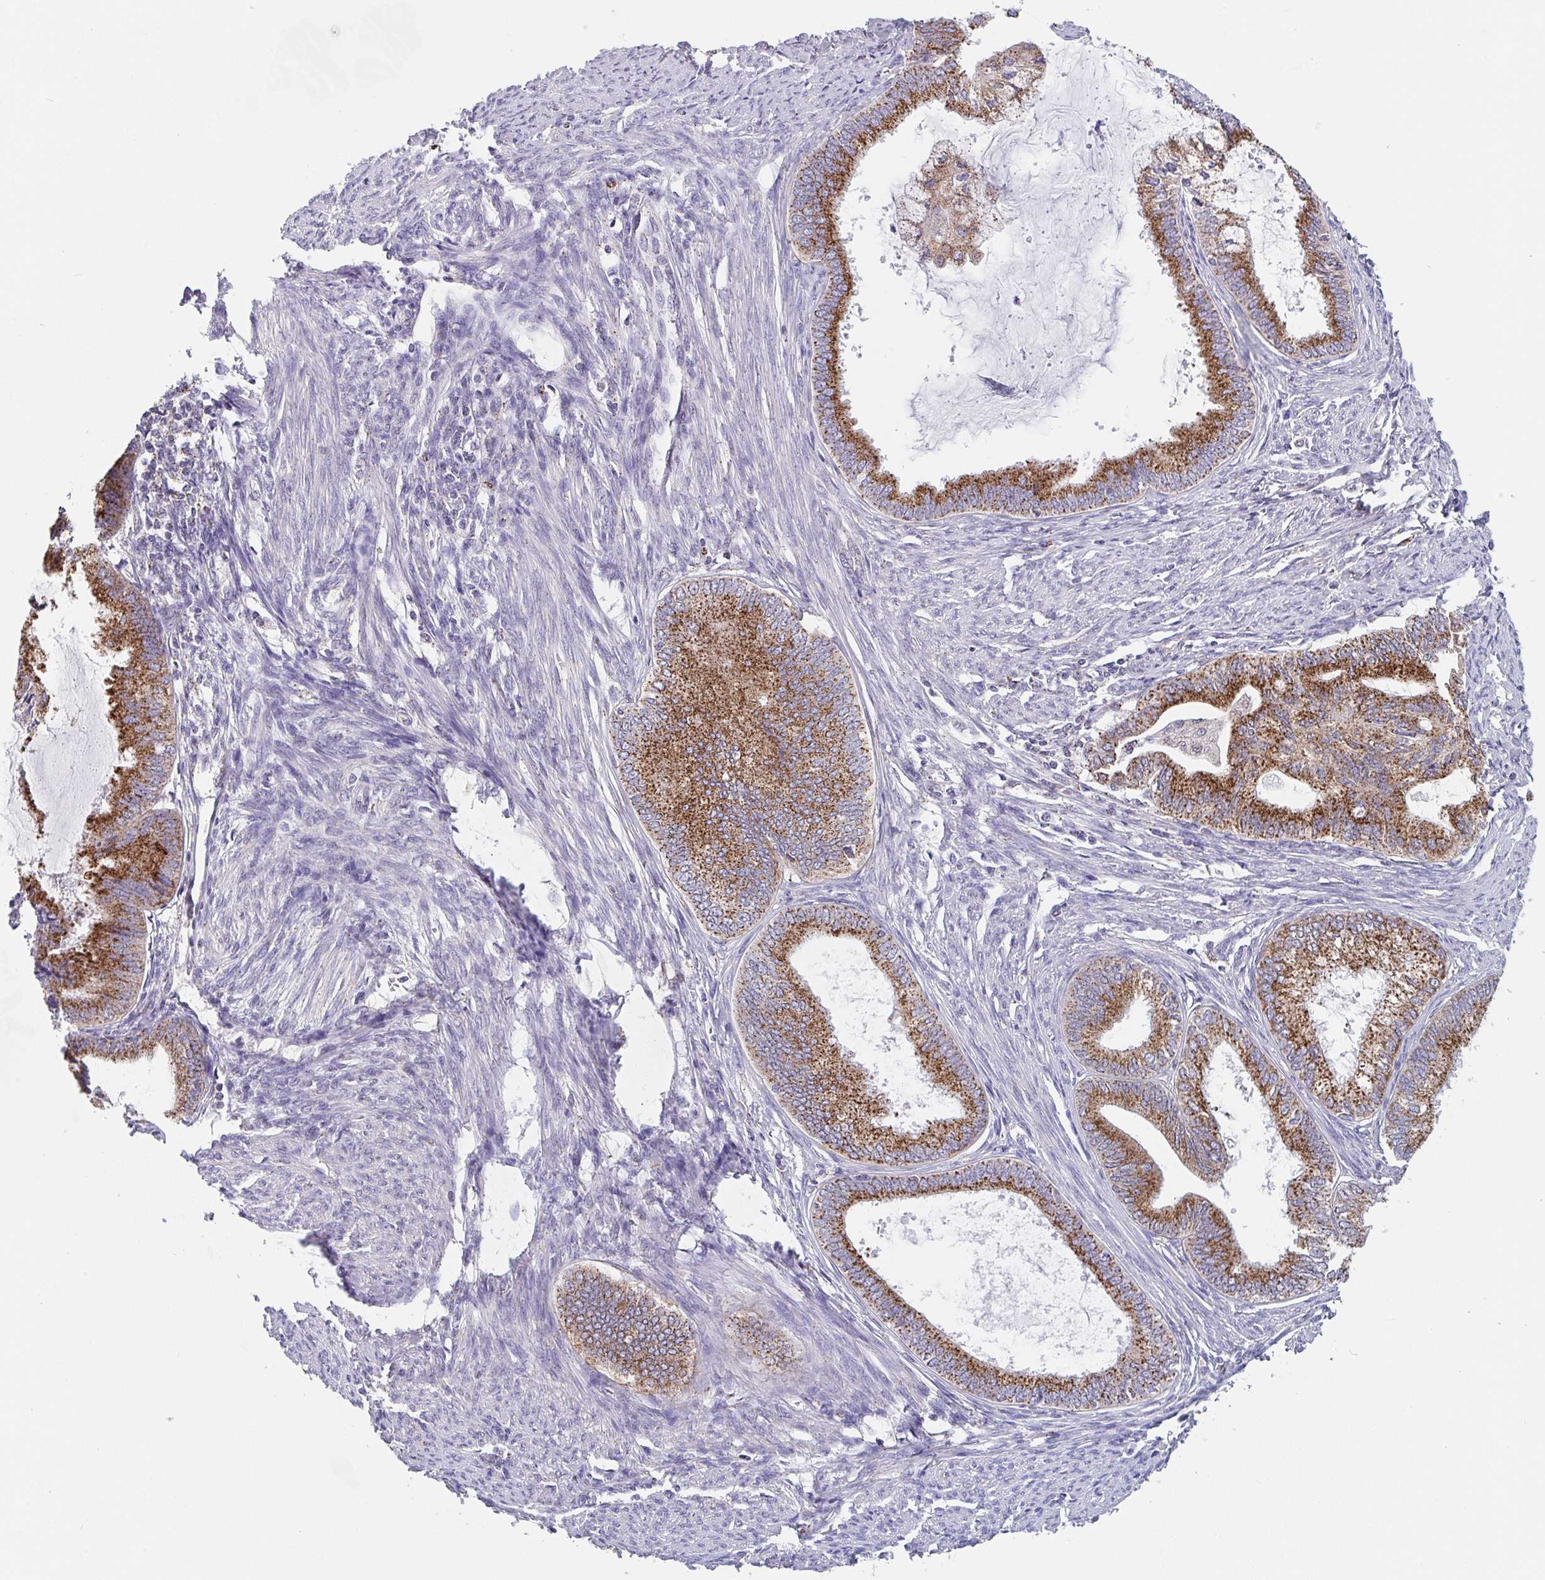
{"staining": {"intensity": "strong", "quantity": ">75%", "location": "cytoplasmic/membranous"}, "tissue": "endometrial cancer", "cell_type": "Tumor cells", "image_type": "cancer", "snomed": [{"axis": "morphology", "description": "Adenocarcinoma, NOS"}, {"axis": "topography", "description": "Endometrium"}], "caption": "DAB immunohistochemical staining of endometrial adenocarcinoma displays strong cytoplasmic/membranous protein staining in about >75% of tumor cells.", "gene": "PROSER3", "patient": {"sex": "female", "age": 86}}